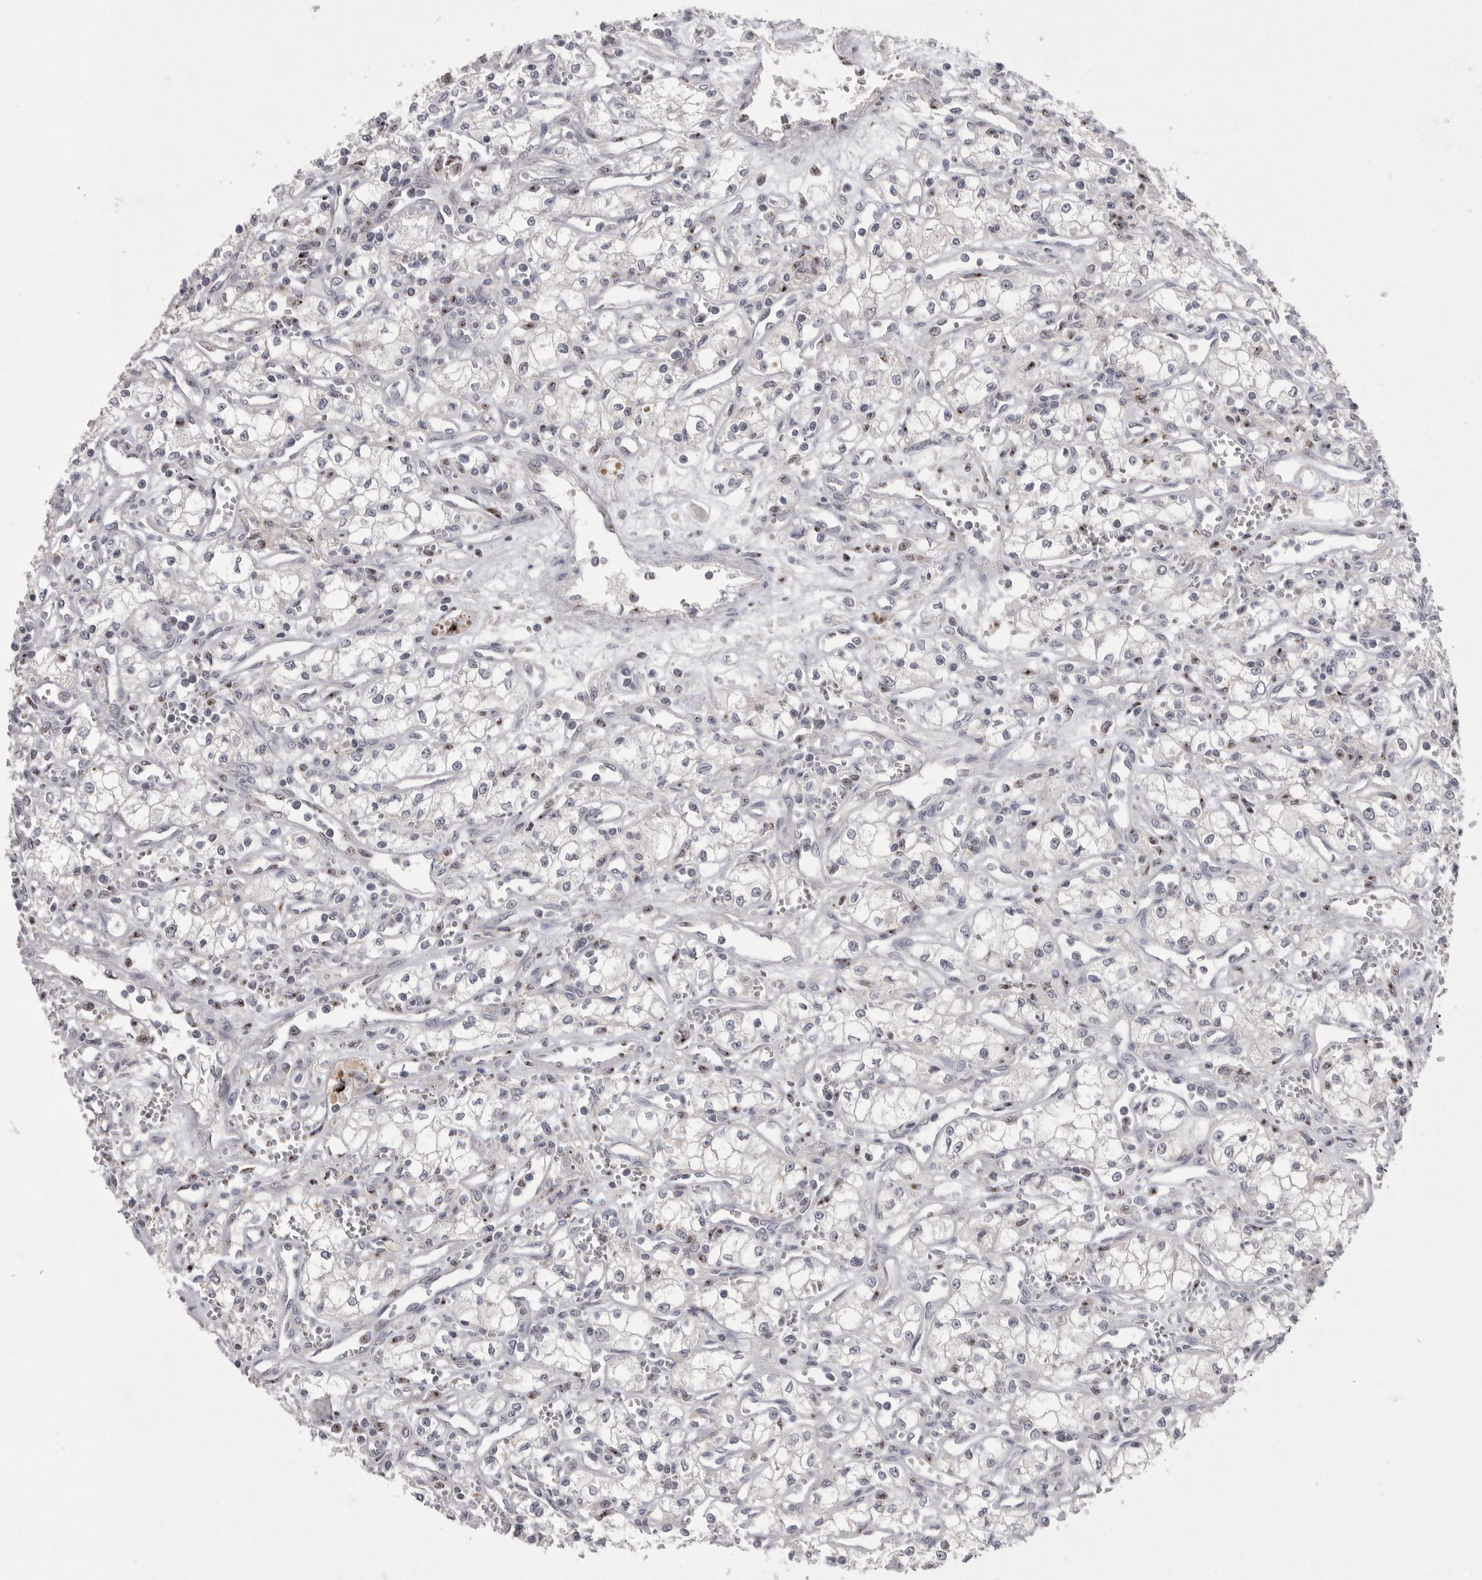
{"staining": {"intensity": "negative", "quantity": "none", "location": "none"}, "tissue": "renal cancer", "cell_type": "Tumor cells", "image_type": "cancer", "snomed": [{"axis": "morphology", "description": "Adenocarcinoma, NOS"}, {"axis": "topography", "description": "Kidney"}], "caption": "Image shows no protein expression in tumor cells of renal cancer tissue.", "gene": "HUS1", "patient": {"sex": "male", "age": 59}}